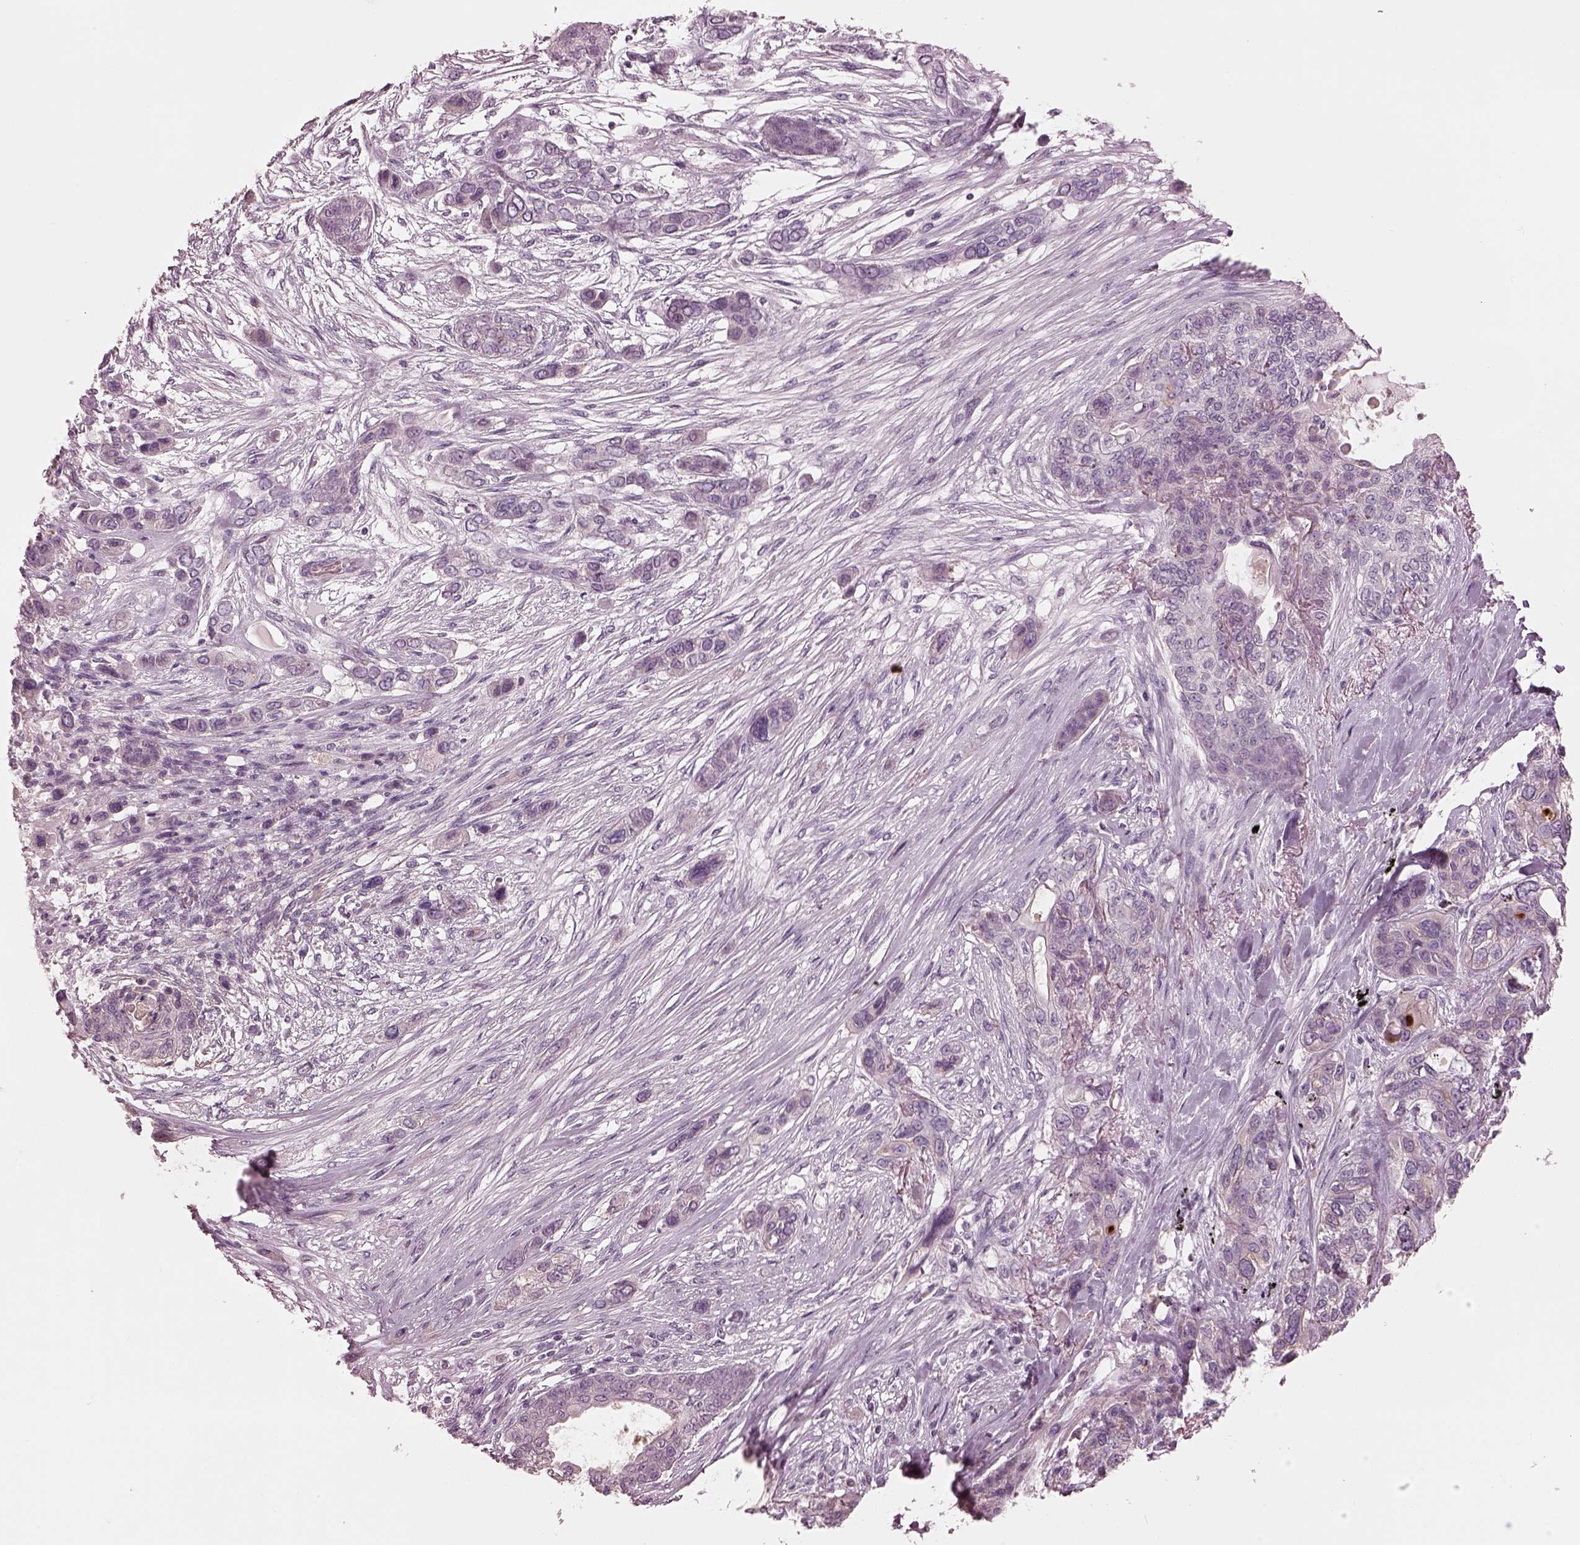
{"staining": {"intensity": "negative", "quantity": "none", "location": "none"}, "tissue": "lung cancer", "cell_type": "Tumor cells", "image_type": "cancer", "snomed": [{"axis": "morphology", "description": "Squamous cell carcinoma, NOS"}, {"axis": "topography", "description": "Lung"}], "caption": "This is a micrograph of IHC staining of squamous cell carcinoma (lung), which shows no expression in tumor cells.", "gene": "MIA", "patient": {"sex": "female", "age": 70}}